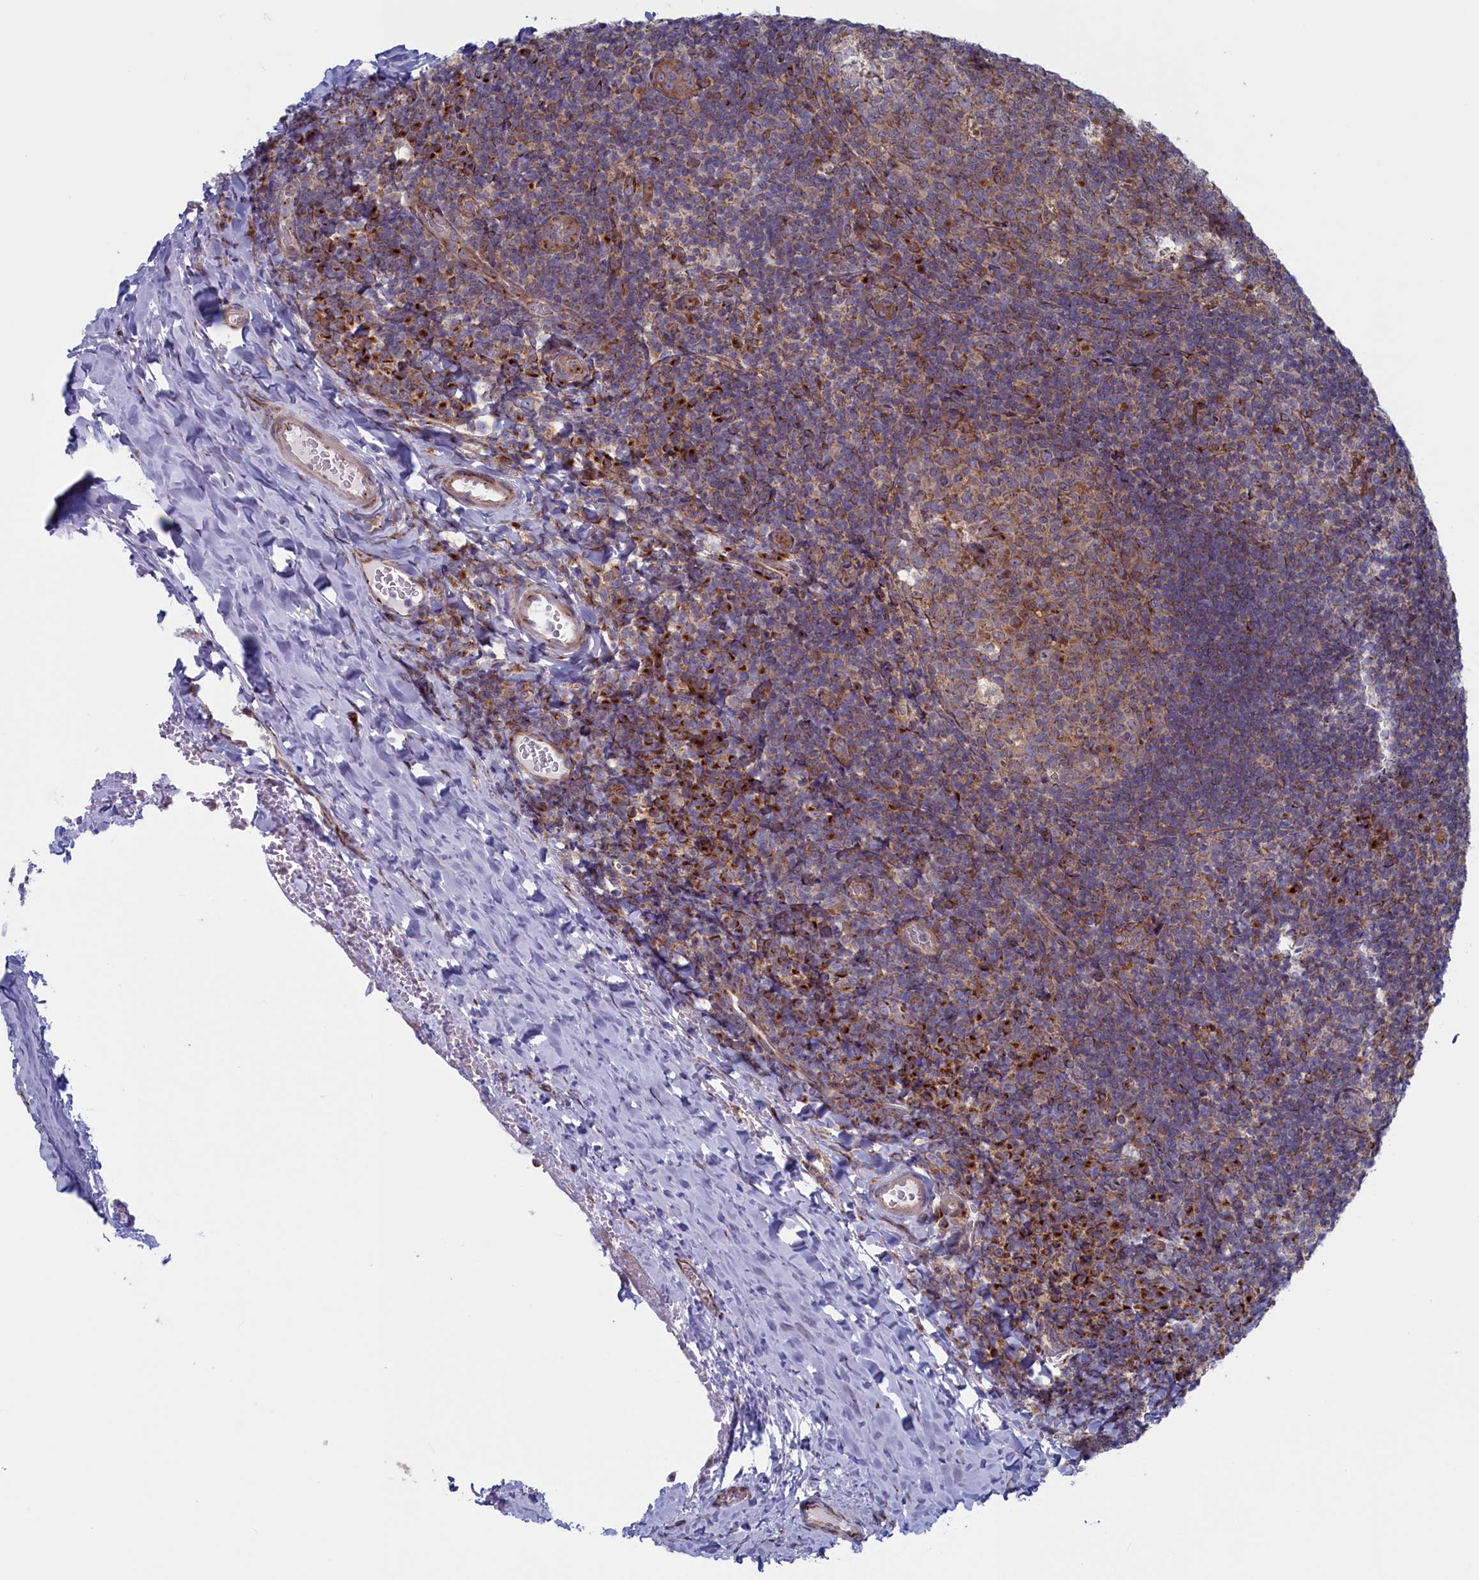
{"staining": {"intensity": "moderate", "quantity": "<25%", "location": "cytoplasmic/membranous"}, "tissue": "tonsil", "cell_type": "Germinal center cells", "image_type": "normal", "snomed": [{"axis": "morphology", "description": "Normal tissue, NOS"}, {"axis": "topography", "description": "Tonsil"}], "caption": "Moderate cytoplasmic/membranous expression is present in about <25% of germinal center cells in unremarkable tonsil. (DAB (3,3'-diaminobenzidine) = brown stain, brightfield microscopy at high magnification).", "gene": "MTFMT", "patient": {"sex": "male", "age": 17}}